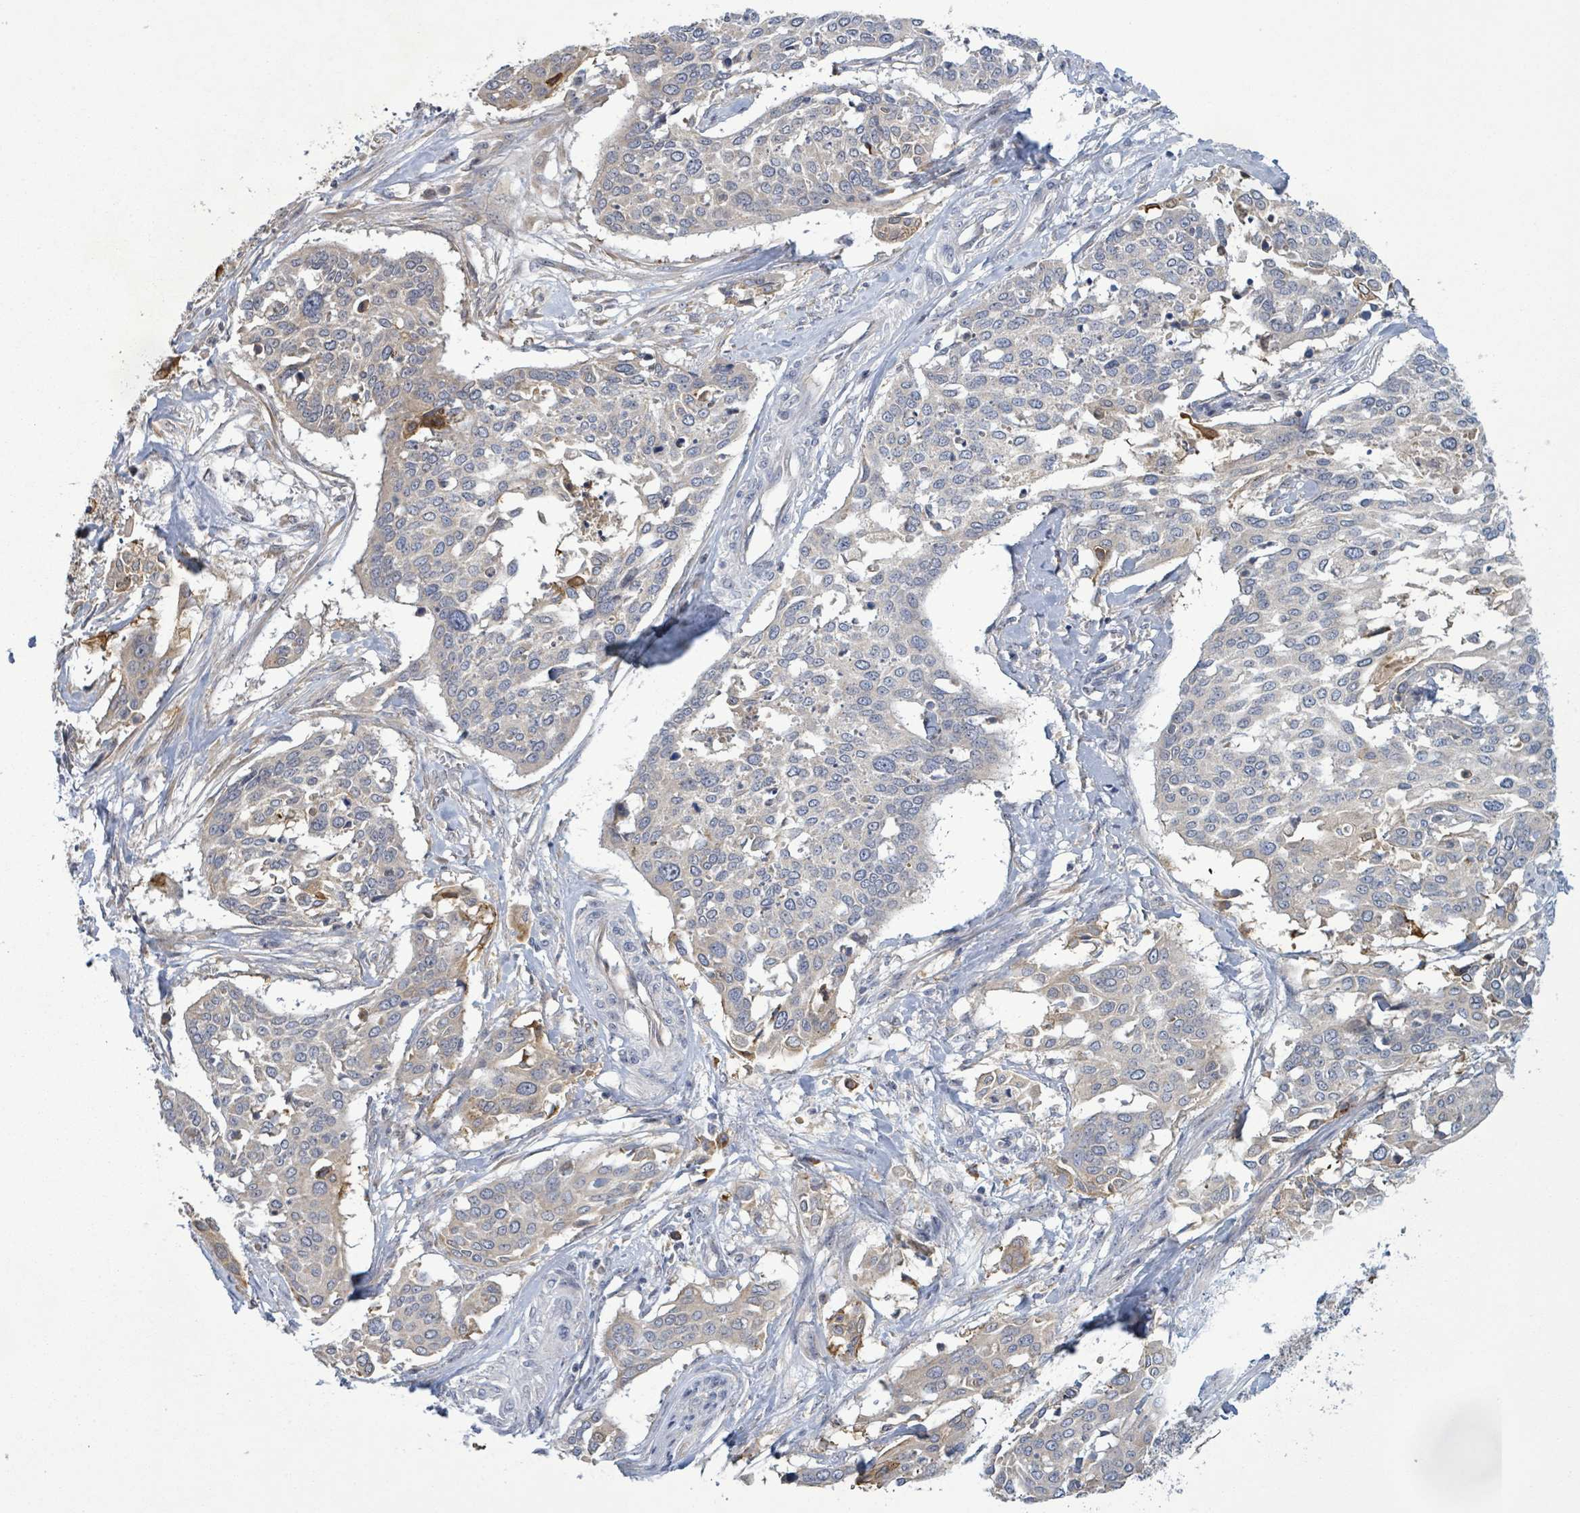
{"staining": {"intensity": "negative", "quantity": "none", "location": "none"}, "tissue": "cervical cancer", "cell_type": "Tumor cells", "image_type": "cancer", "snomed": [{"axis": "morphology", "description": "Squamous cell carcinoma, NOS"}, {"axis": "topography", "description": "Cervix"}], "caption": "Tumor cells are negative for protein expression in human cervical squamous cell carcinoma.", "gene": "ATP13A1", "patient": {"sex": "female", "age": 44}}